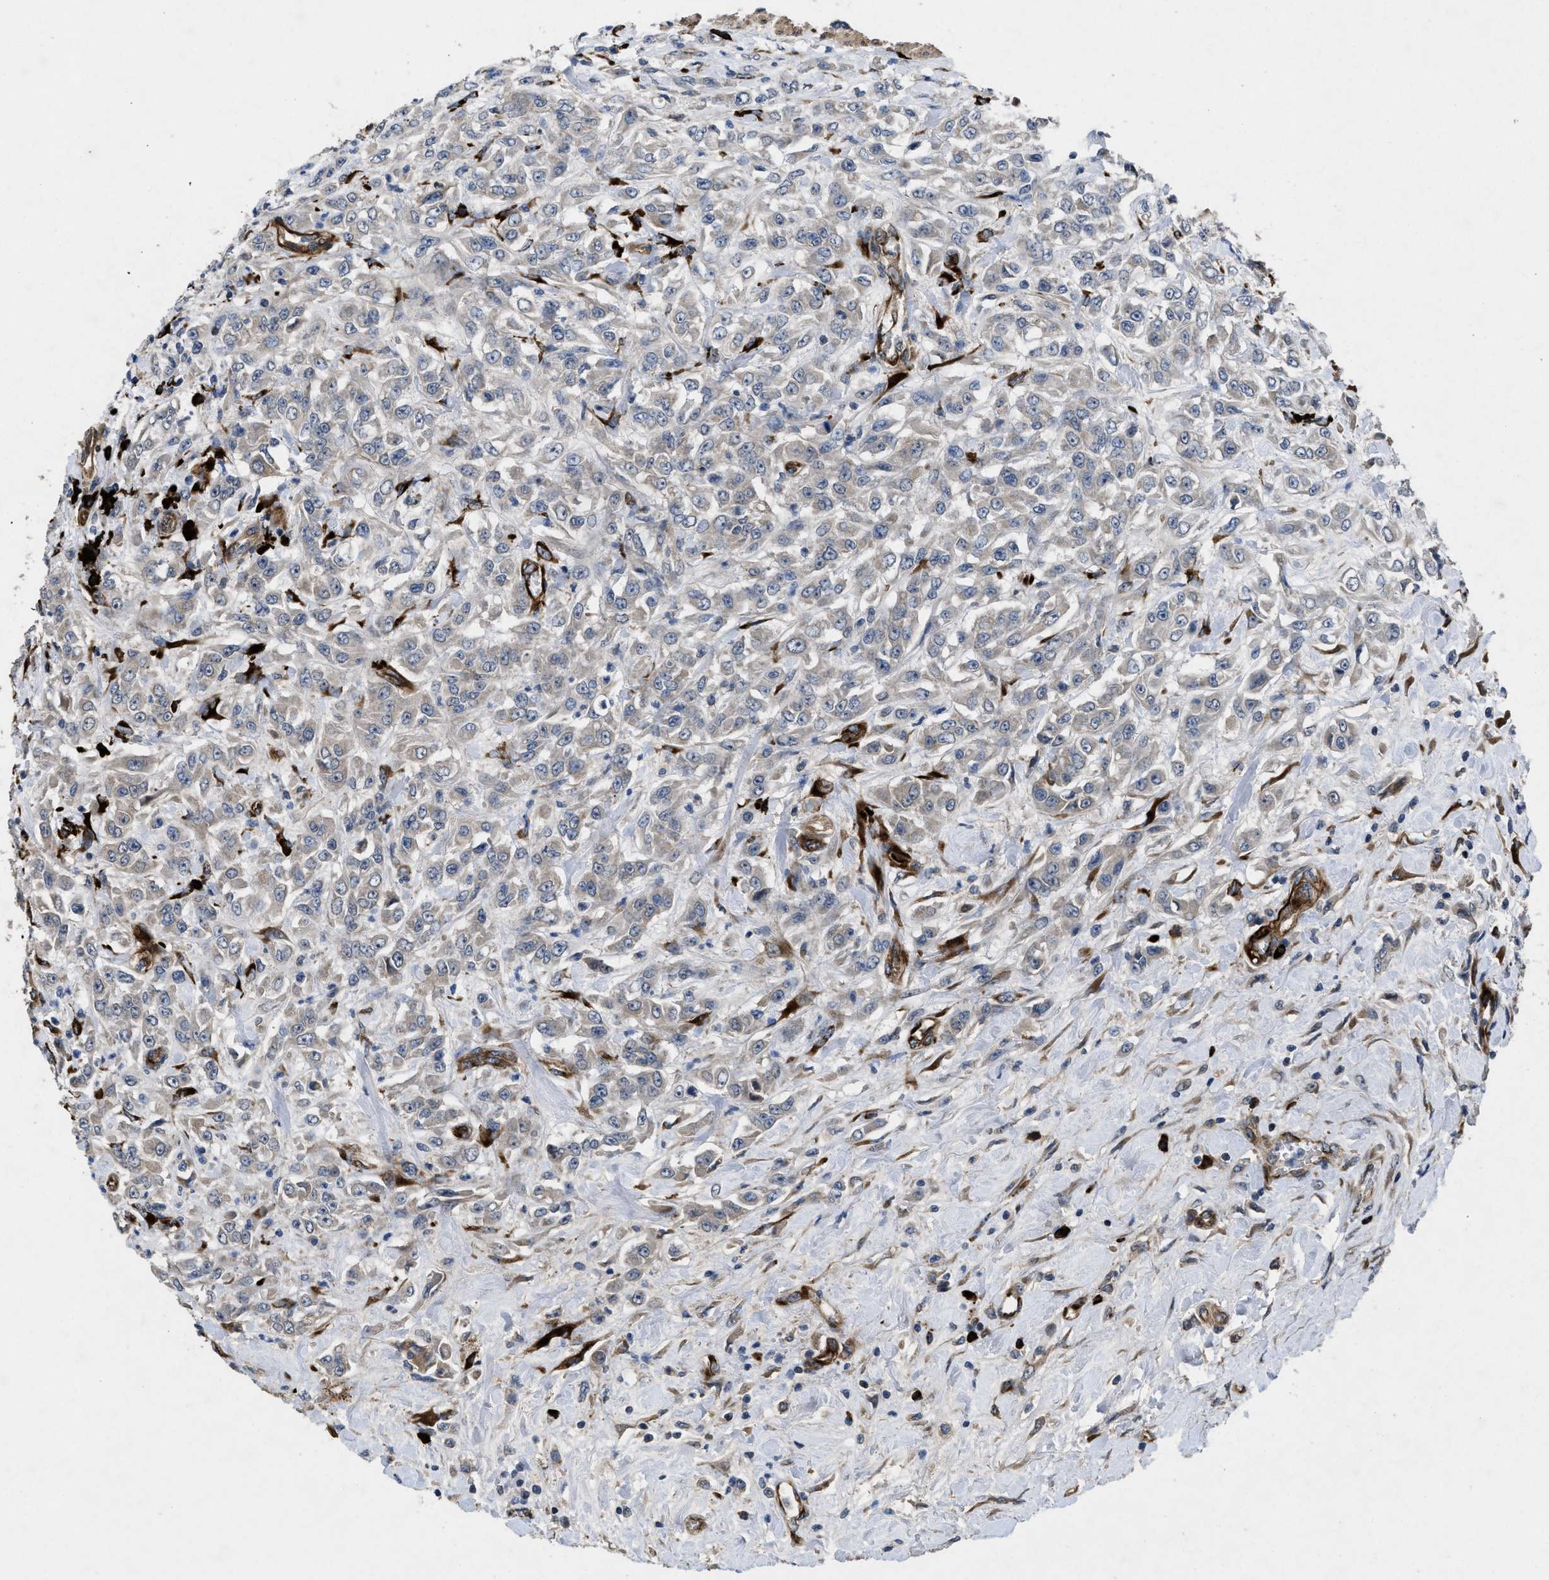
{"staining": {"intensity": "negative", "quantity": "none", "location": "none"}, "tissue": "urothelial cancer", "cell_type": "Tumor cells", "image_type": "cancer", "snomed": [{"axis": "morphology", "description": "Urothelial carcinoma, High grade"}, {"axis": "topography", "description": "Urinary bladder"}], "caption": "Immunohistochemistry of human urothelial cancer displays no staining in tumor cells.", "gene": "HSPA12B", "patient": {"sex": "male", "age": 46}}